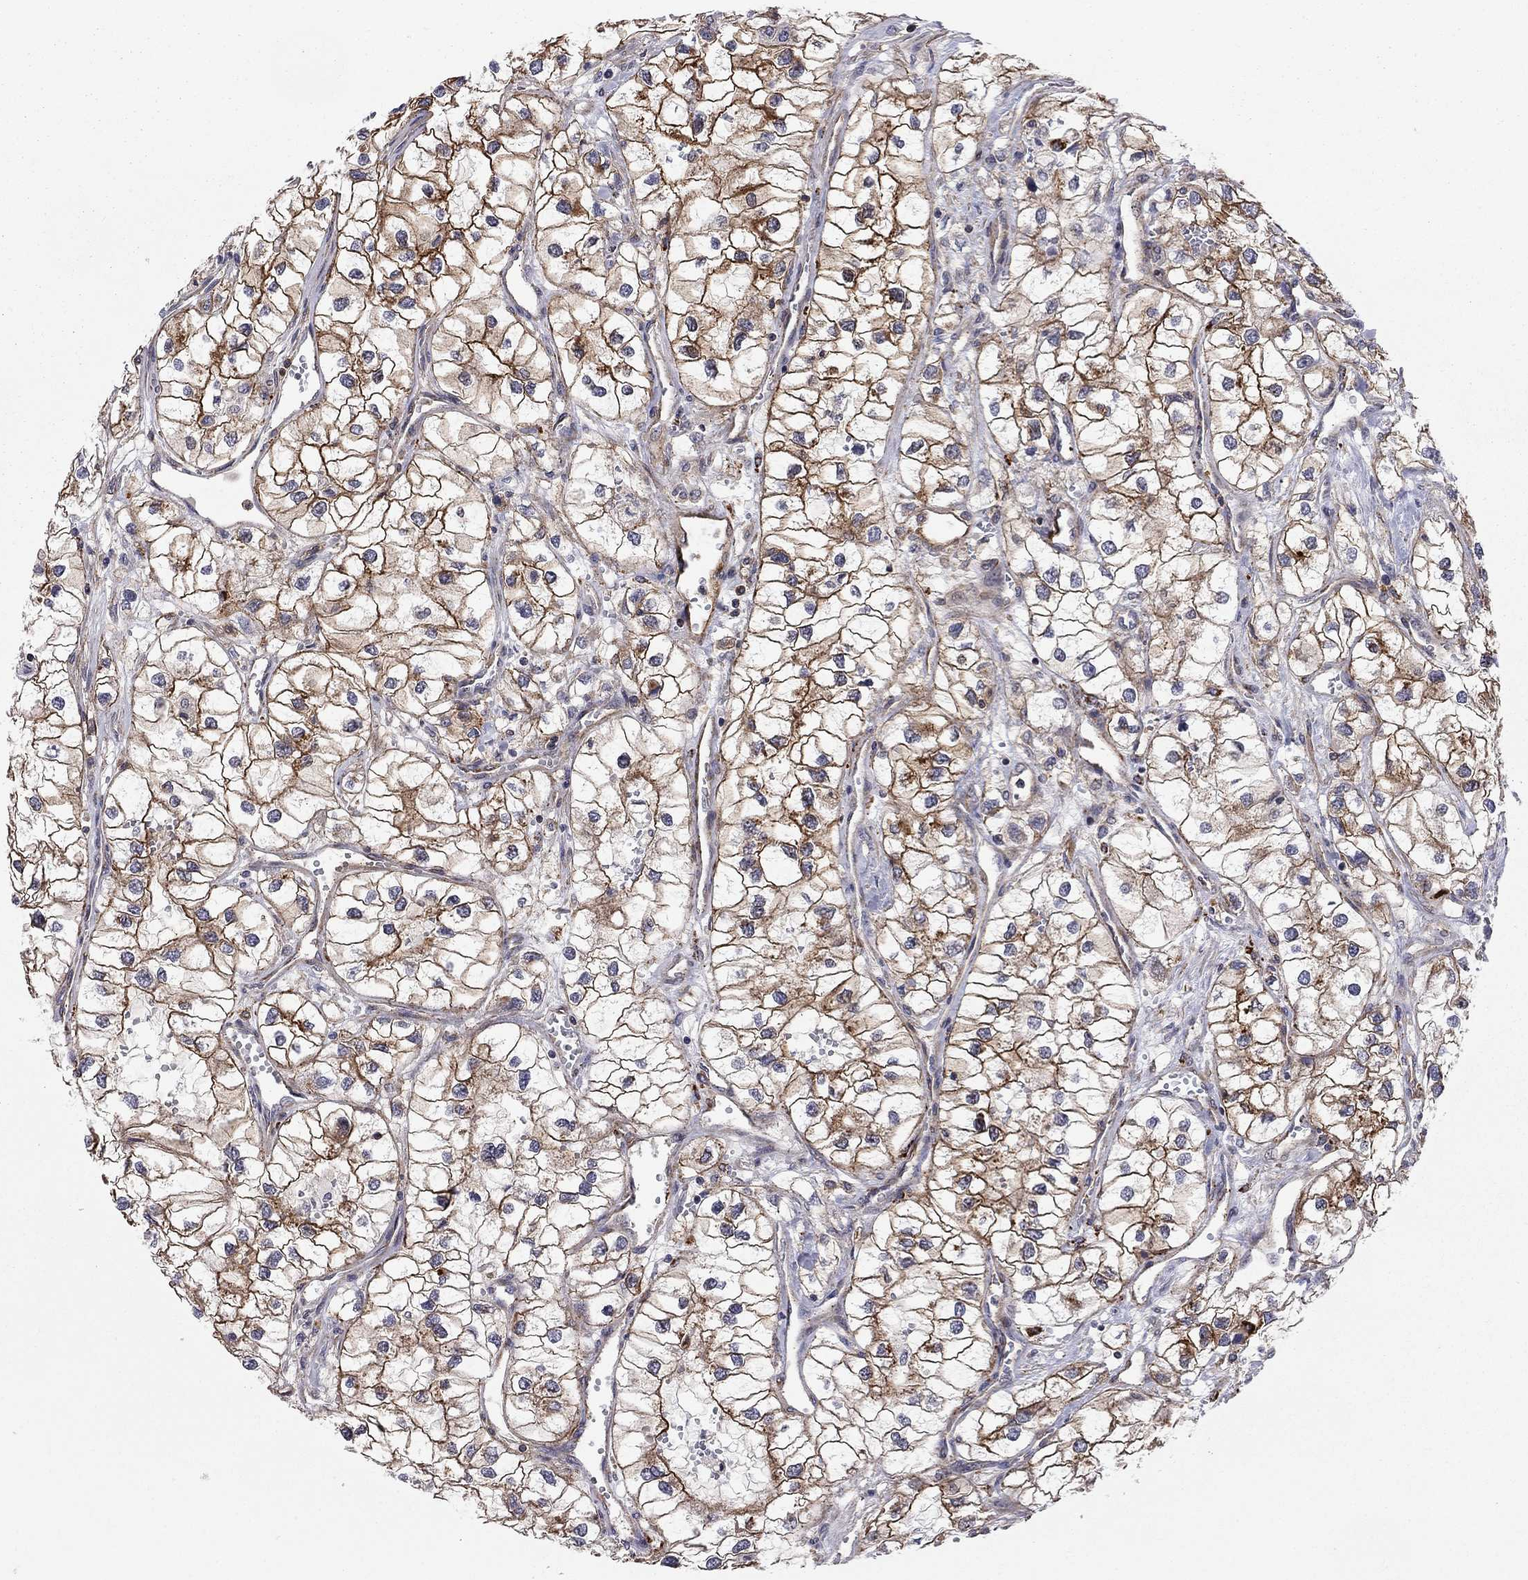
{"staining": {"intensity": "strong", "quantity": "25%-75%", "location": "cytoplasmic/membranous"}, "tissue": "renal cancer", "cell_type": "Tumor cells", "image_type": "cancer", "snomed": [{"axis": "morphology", "description": "Adenocarcinoma, NOS"}, {"axis": "topography", "description": "Kidney"}], "caption": "An image of renal adenocarcinoma stained for a protein reveals strong cytoplasmic/membranous brown staining in tumor cells.", "gene": "RASEF", "patient": {"sex": "male", "age": 59}}